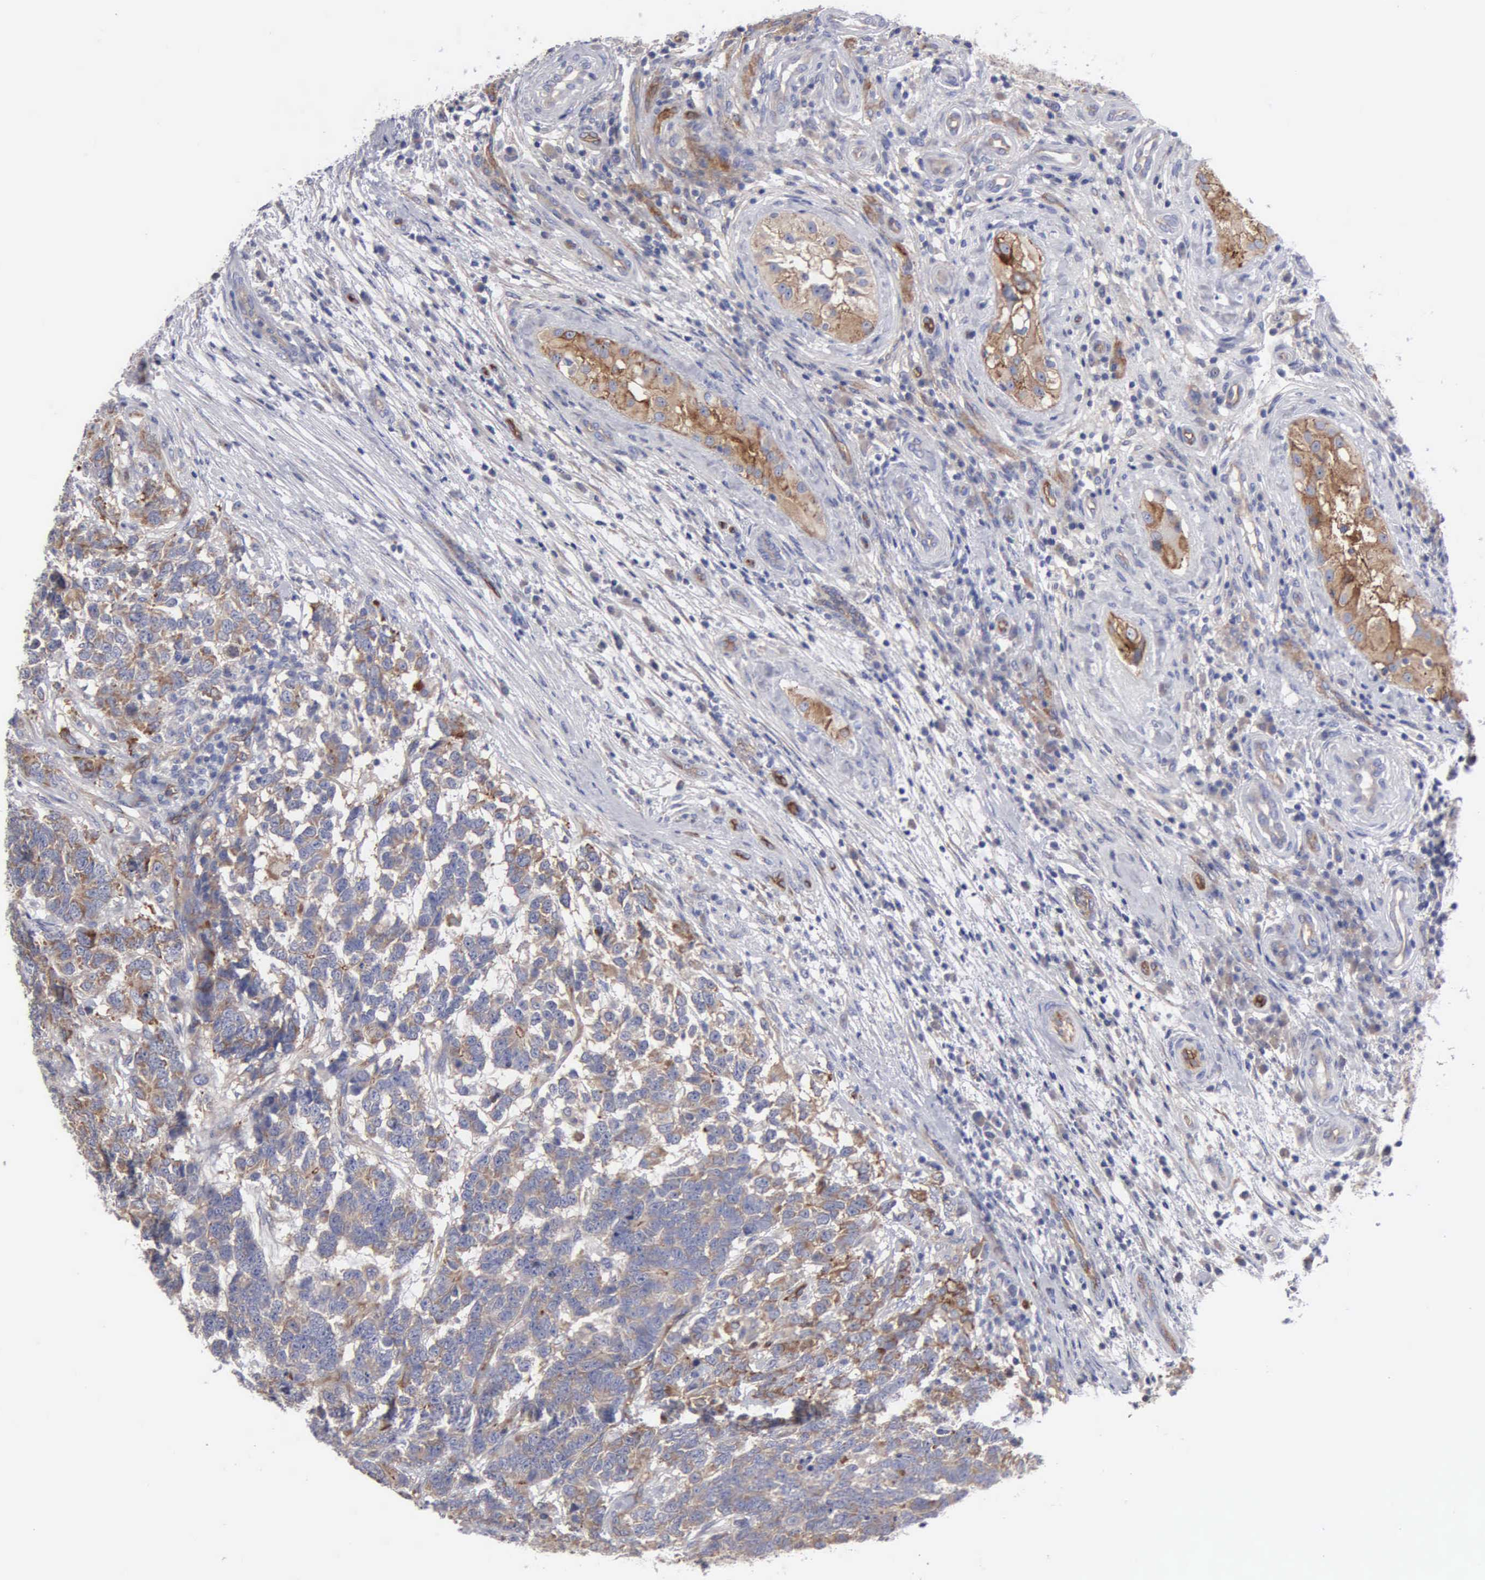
{"staining": {"intensity": "moderate", "quantity": "25%-75%", "location": "cytoplasmic/membranous"}, "tissue": "testis cancer", "cell_type": "Tumor cells", "image_type": "cancer", "snomed": [{"axis": "morphology", "description": "Carcinoma, Embryonal, NOS"}, {"axis": "topography", "description": "Testis"}], "caption": "A high-resolution histopathology image shows immunohistochemistry (IHC) staining of embryonal carcinoma (testis), which shows moderate cytoplasmic/membranous expression in about 25%-75% of tumor cells.", "gene": "RDX", "patient": {"sex": "male", "age": 26}}